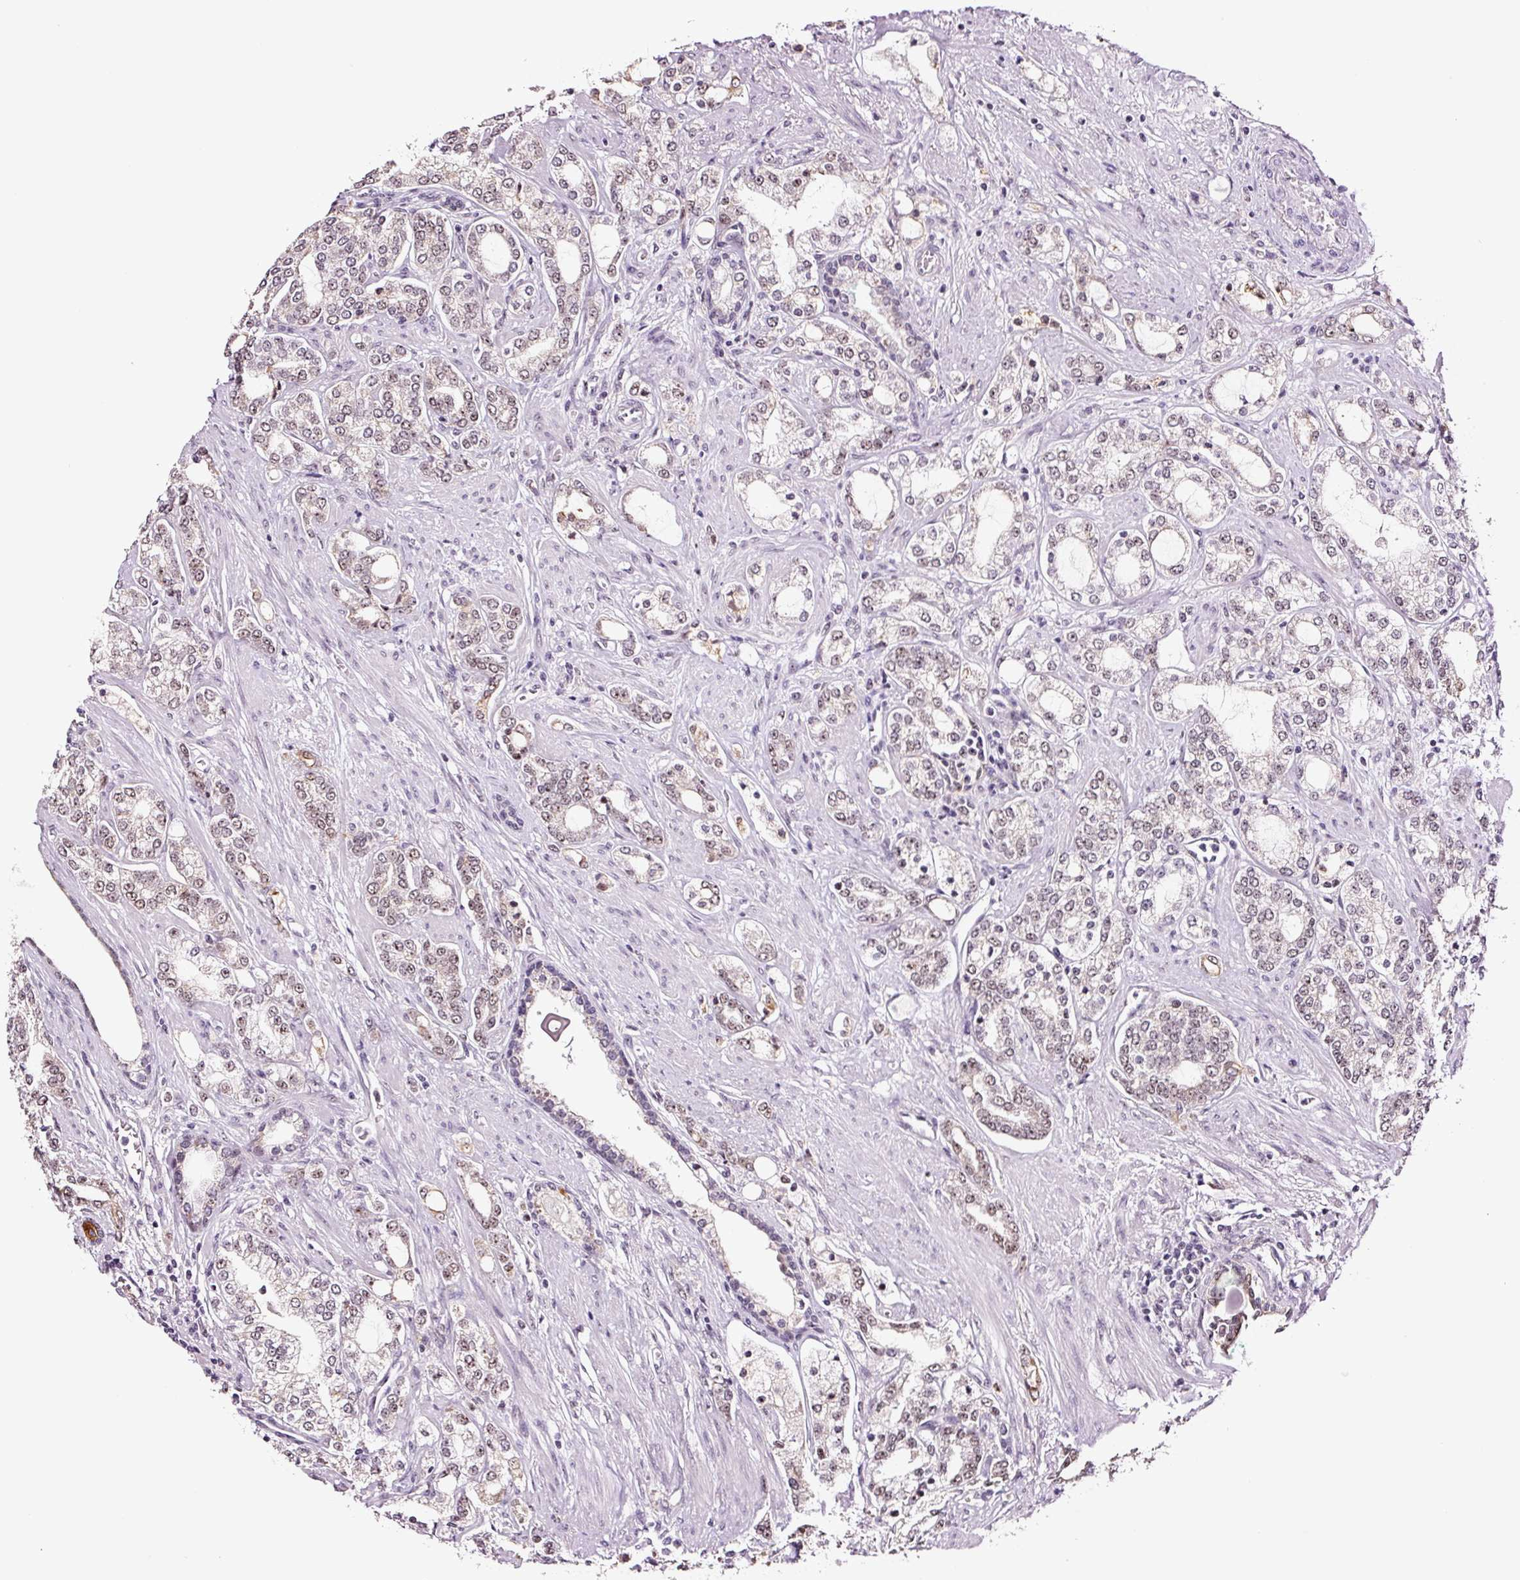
{"staining": {"intensity": "moderate", "quantity": "25%-75%", "location": "nuclear"}, "tissue": "prostate cancer", "cell_type": "Tumor cells", "image_type": "cancer", "snomed": [{"axis": "morphology", "description": "Adenocarcinoma, High grade"}, {"axis": "topography", "description": "Prostate"}], "caption": "Prostate cancer (adenocarcinoma (high-grade)) stained with a brown dye reveals moderate nuclear positive expression in about 25%-75% of tumor cells.", "gene": "GNL3", "patient": {"sex": "male", "age": 64}}